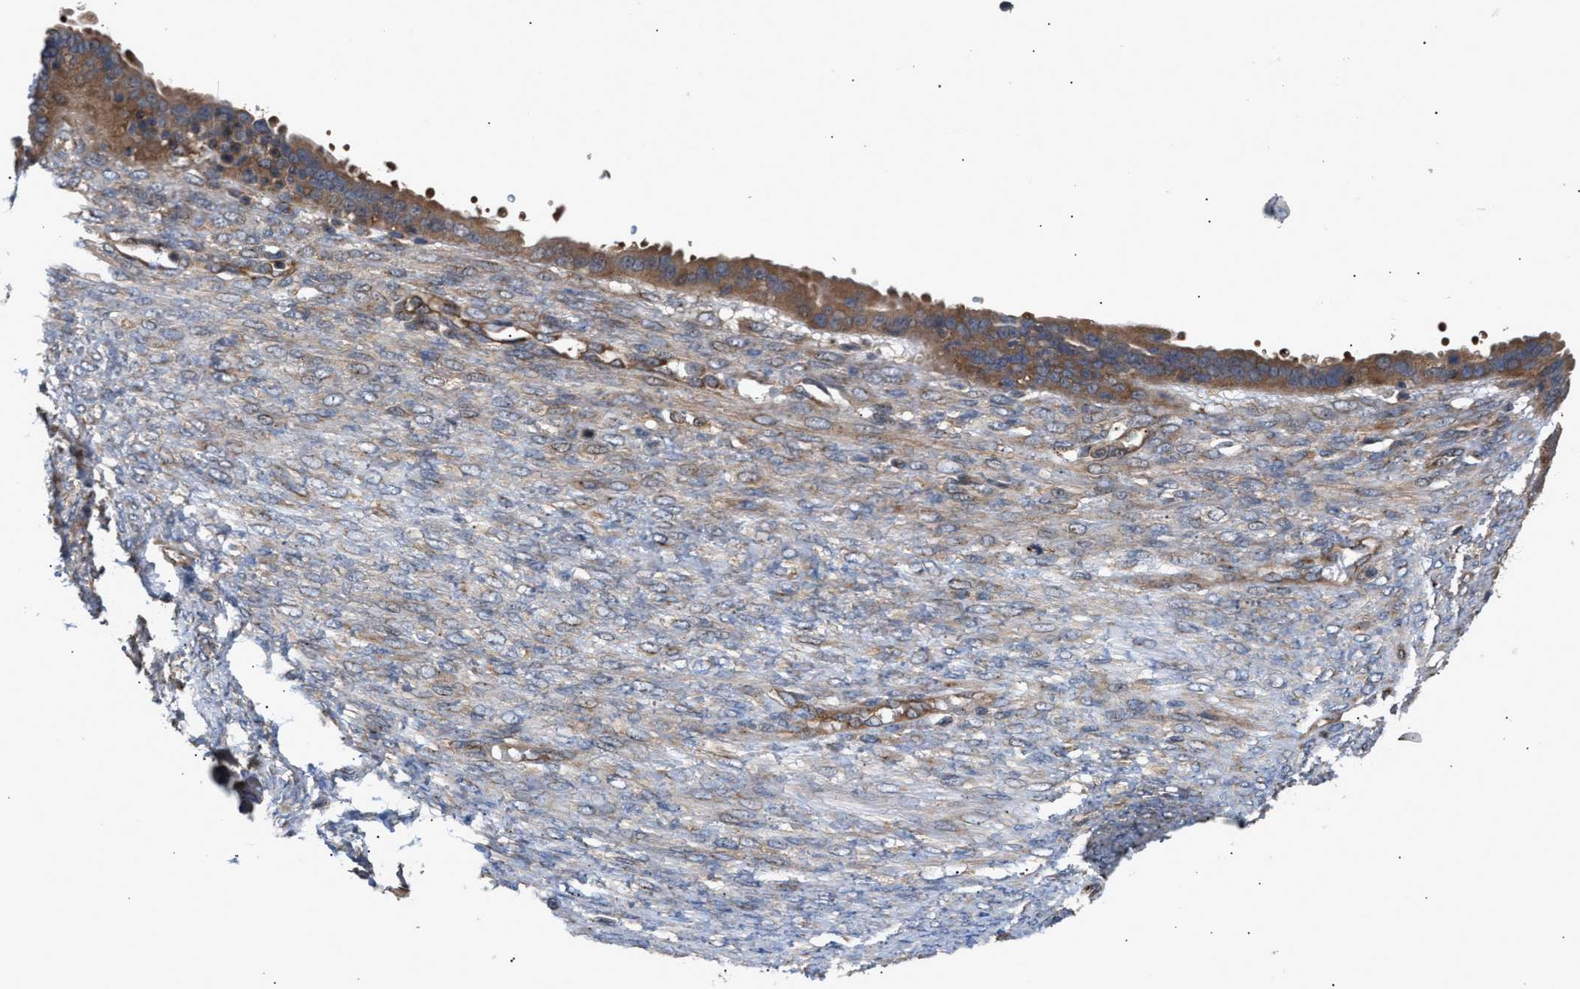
{"staining": {"intensity": "strong", "quantity": ">75%", "location": "cytoplasmic/membranous"}, "tissue": "ovarian cancer", "cell_type": "Tumor cells", "image_type": "cancer", "snomed": [{"axis": "morphology", "description": "Cystadenocarcinoma, serous, NOS"}, {"axis": "topography", "description": "Ovary"}], "caption": "Ovarian cancer (serous cystadenocarcinoma) stained with DAB immunohistochemistry (IHC) exhibits high levels of strong cytoplasmic/membranous staining in about >75% of tumor cells. (DAB IHC with brightfield microscopy, high magnification).", "gene": "LAPTM4B", "patient": {"sex": "female", "age": 58}}